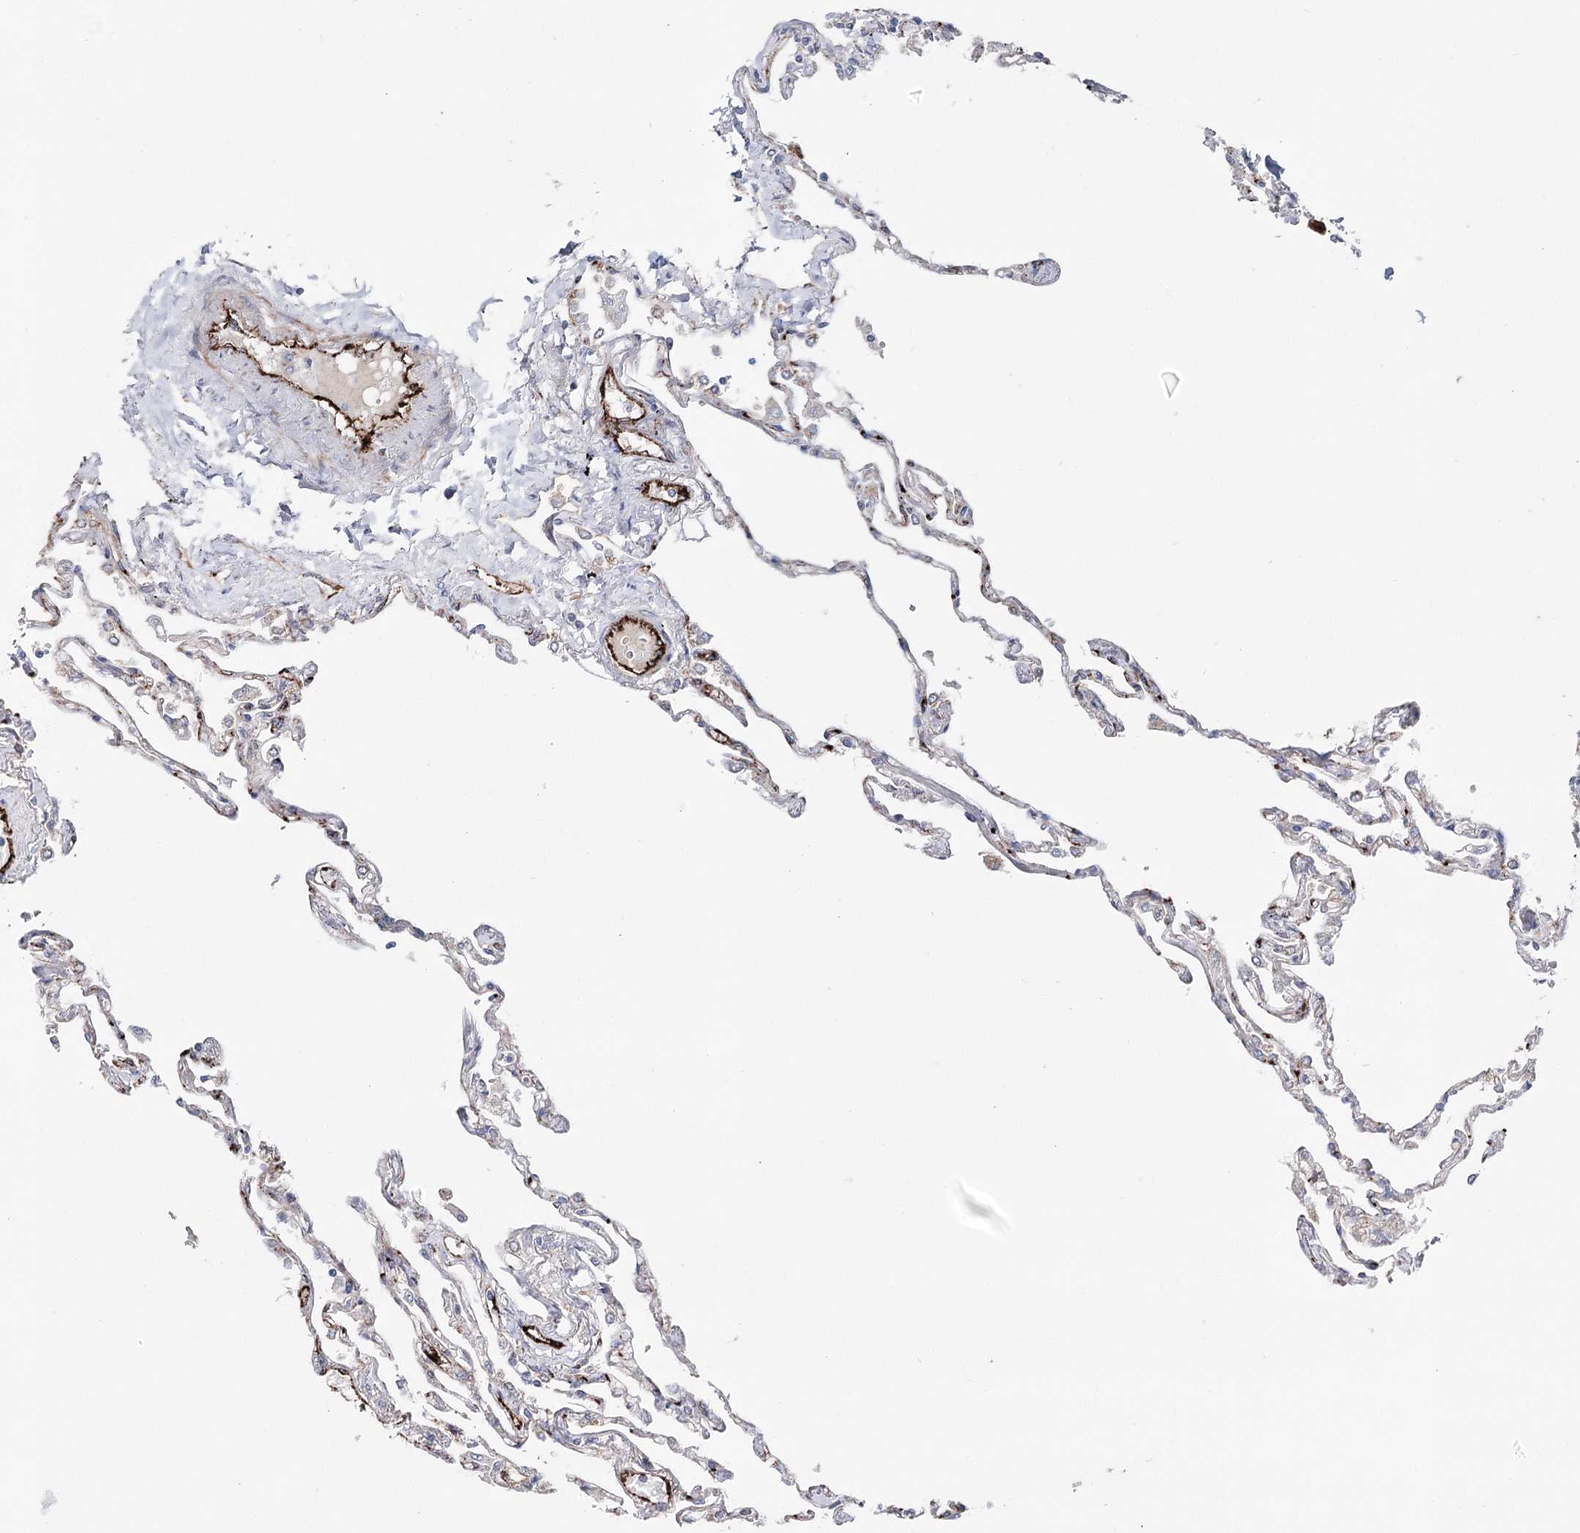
{"staining": {"intensity": "negative", "quantity": "none", "location": "none"}, "tissue": "lung", "cell_type": "Alveolar cells", "image_type": "normal", "snomed": [{"axis": "morphology", "description": "Normal tissue, NOS"}, {"axis": "topography", "description": "Lung"}], "caption": "This is a image of immunohistochemistry staining of normal lung, which shows no positivity in alveolar cells. Nuclei are stained in blue.", "gene": "MIB1", "patient": {"sex": "female", "age": 67}}